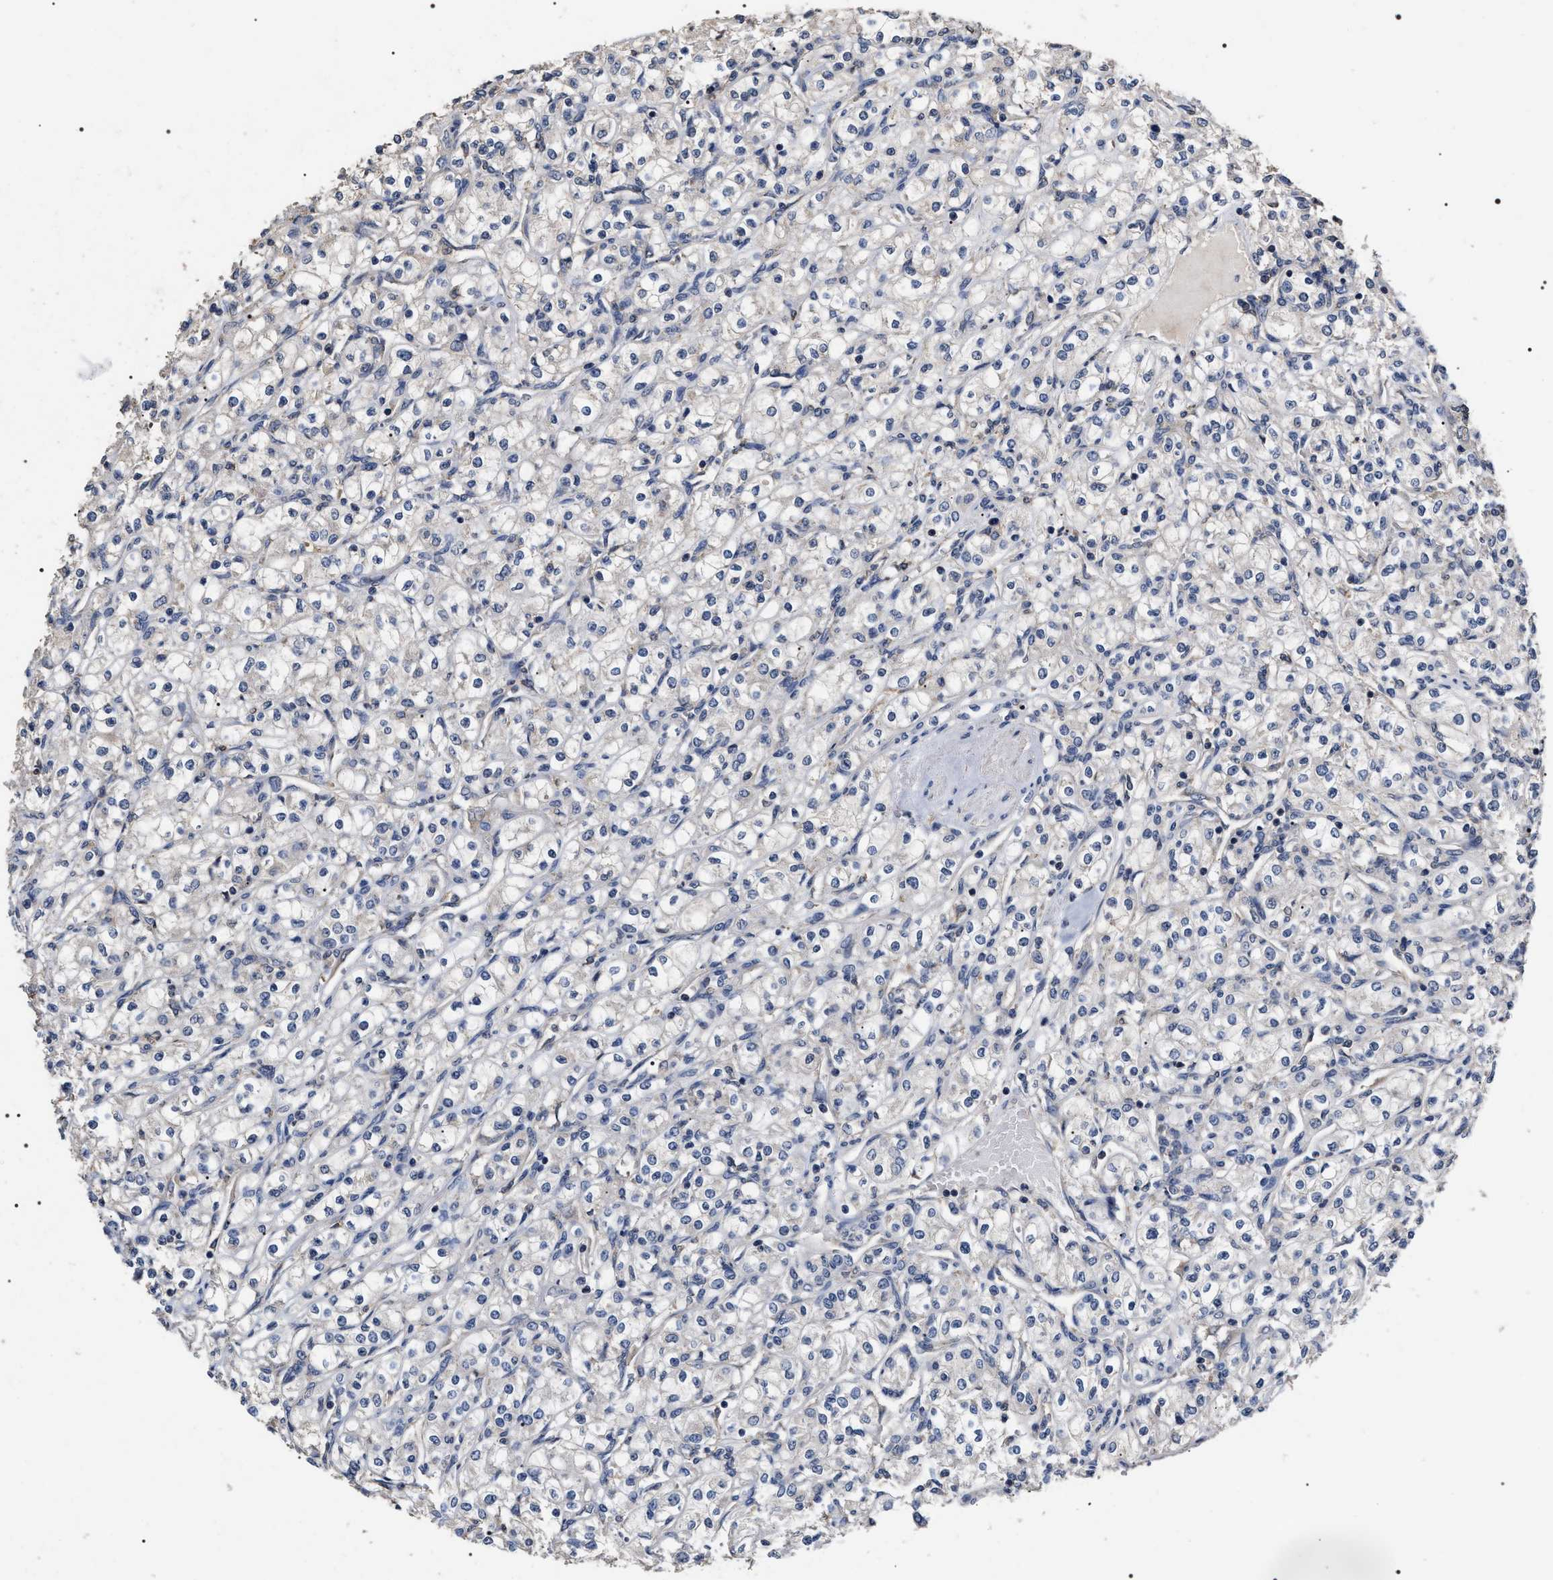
{"staining": {"intensity": "negative", "quantity": "none", "location": "none"}, "tissue": "renal cancer", "cell_type": "Tumor cells", "image_type": "cancer", "snomed": [{"axis": "morphology", "description": "Adenocarcinoma, NOS"}, {"axis": "topography", "description": "Kidney"}], "caption": "Immunohistochemistry micrograph of neoplastic tissue: human adenocarcinoma (renal) stained with DAB exhibits no significant protein positivity in tumor cells.", "gene": "UPF3A", "patient": {"sex": "male", "age": 77}}